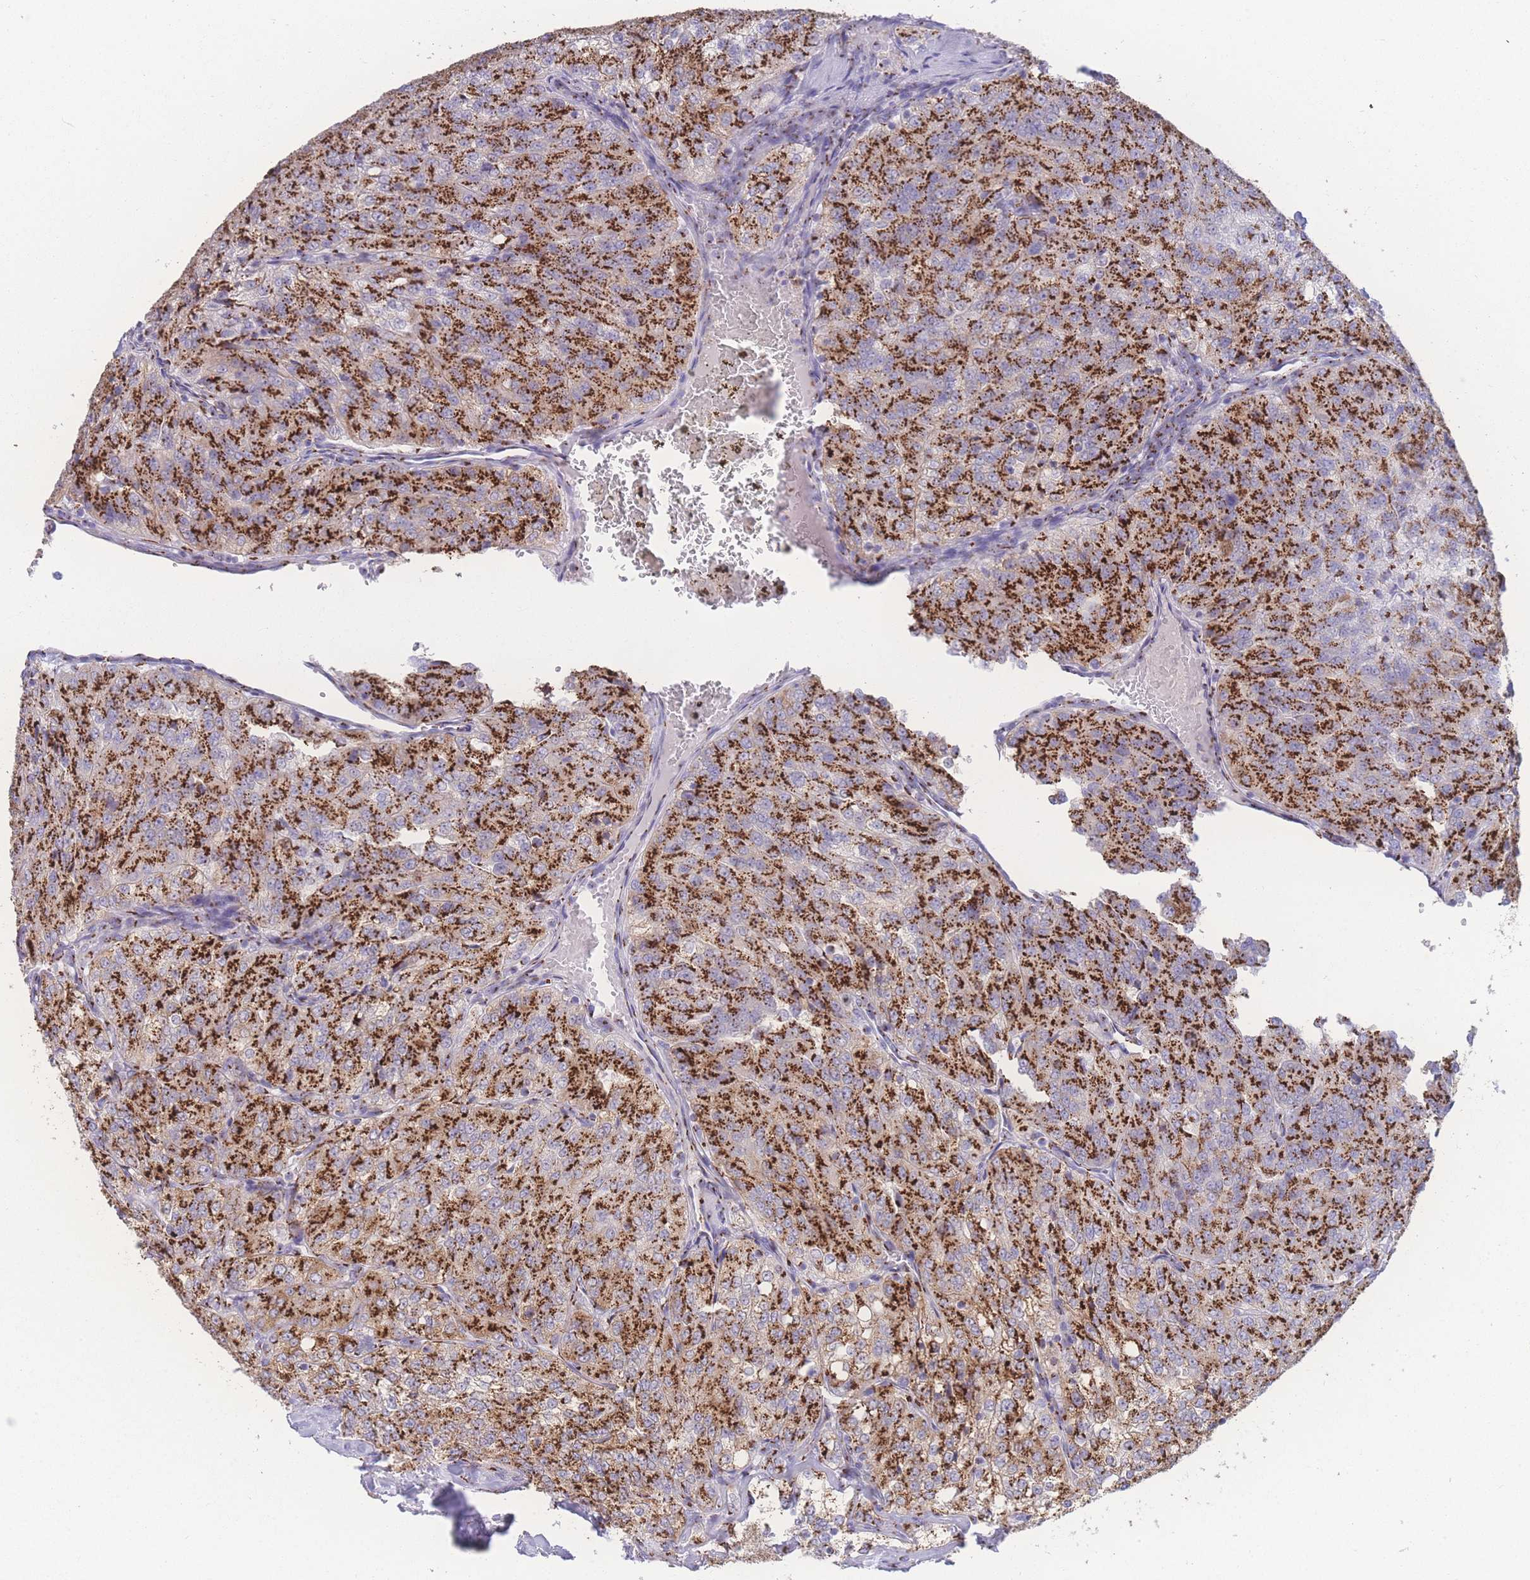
{"staining": {"intensity": "strong", "quantity": ">75%", "location": "cytoplasmic/membranous"}, "tissue": "renal cancer", "cell_type": "Tumor cells", "image_type": "cancer", "snomed": [{"axis": "morphology", "description": "Adenocarcinoma, NOS"}, {"axis": "topography", "description": "Kidney"}], "caption": "DAB (3,3'-diaminobenzidine) immunohistochemical staining of human adenocarcinoma (renal) reveals strong cytoplasmic/membranous protein staining in about >75% of tumor cells. The protein of interest is stained brown, and the nuclei are stained in blue (DAB IHC with brightfield microscopy, high magnification).", "gene": "GOLM2", "patient": {"sex": "female", "age": 63}}